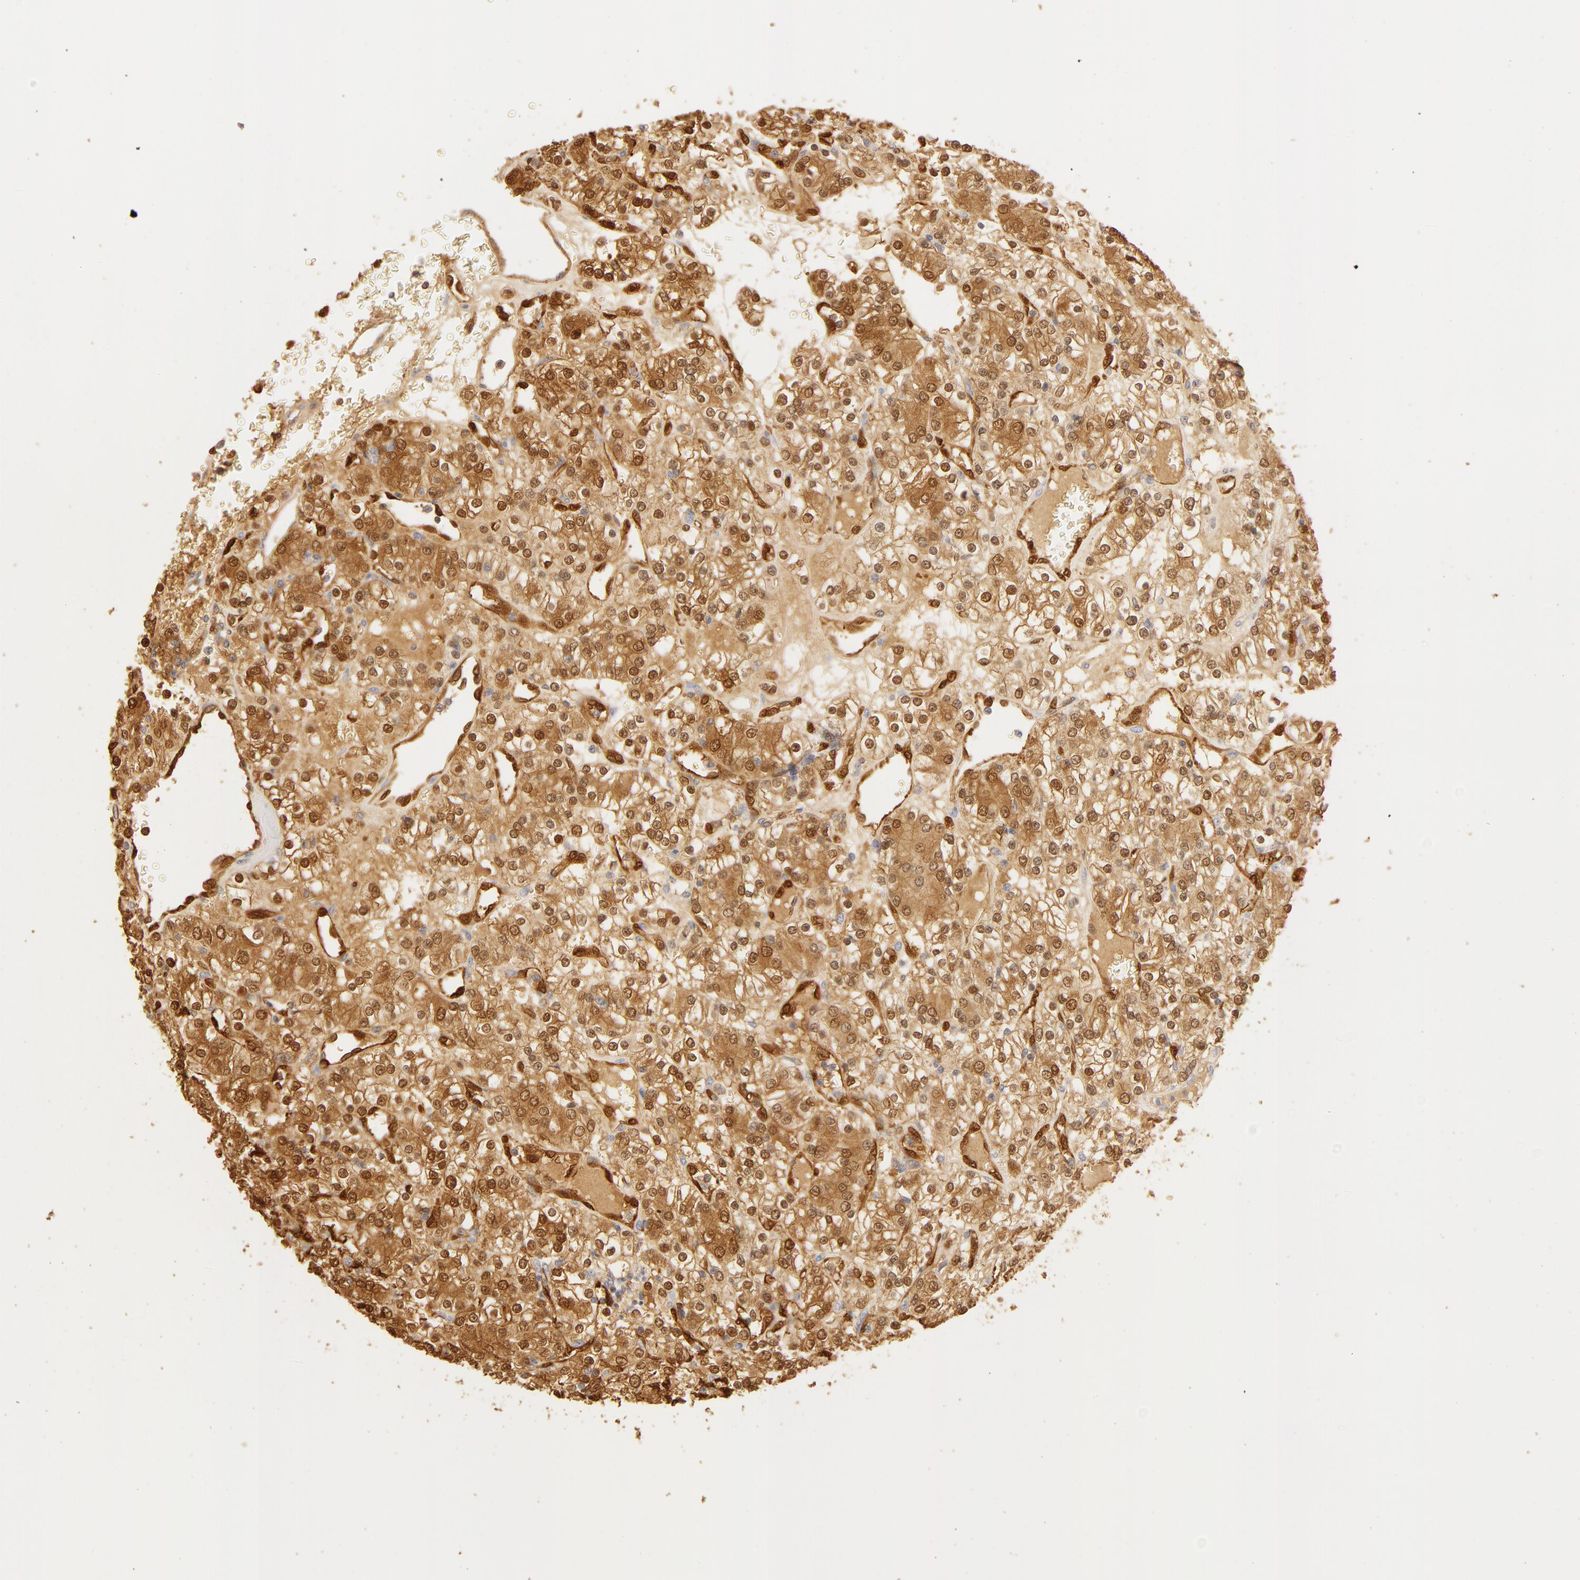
{"staining": {"intensity": "moderate", "quantity": ">75%", "location": "cytoplasmic/membranous,nuclear"}, "tissue": "renal cancer", "cell_type": "Tumor cells", "image_type": "cancer", "snomed": [{"axis": "morphology", "description": "Adenocarcinoma, NOS"}, {"axis": "topography", "description": "Kidney"}], "caption": "The image exhibits immunohistochemical staining of renal cancer. There is moderate cytoplasmic/membranous and nuclear staining is identified in about >75% of tumor cells.", "gene": "CA2", "patient": {"sex": "female", "age": 62}}